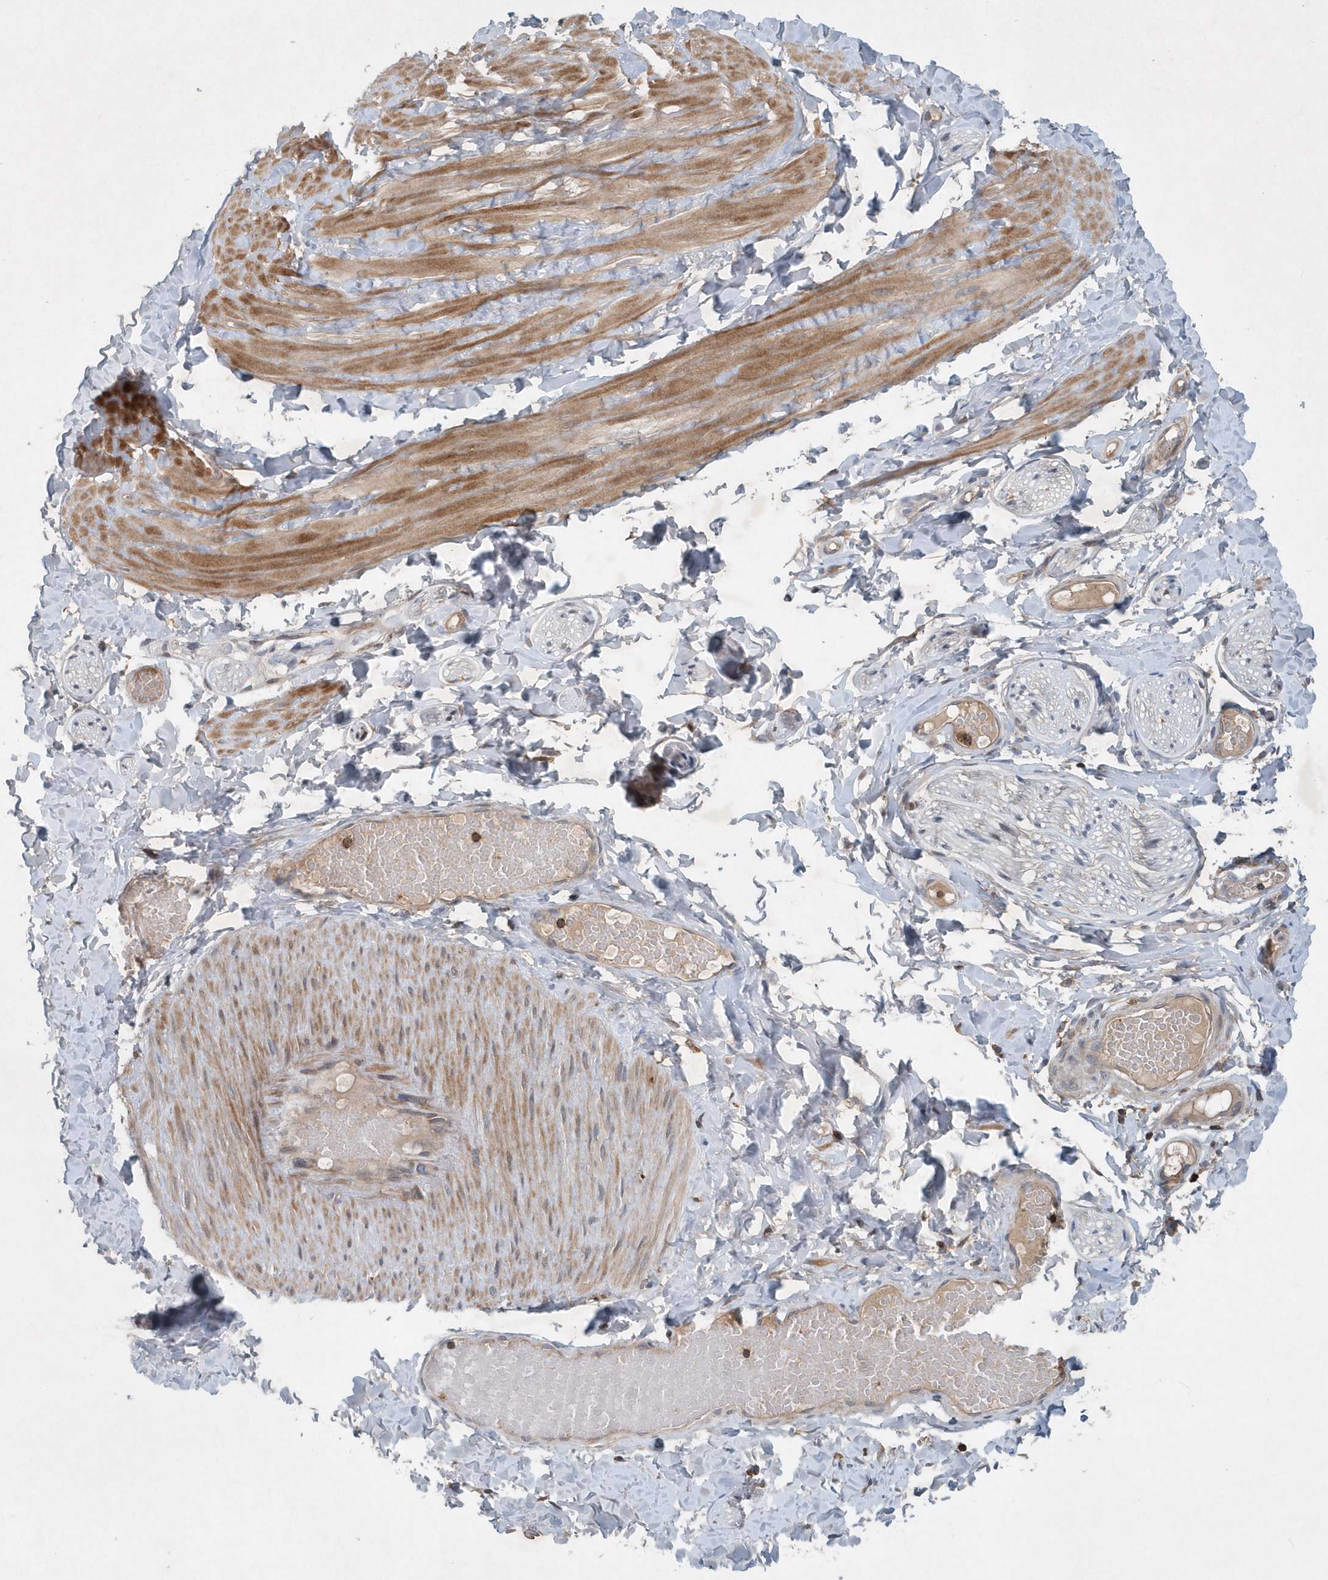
{"staining": {"intensity": "negative", "quantity": "none", "location": "none"}, "tissue": "adipose tissue", "cell_type": "Adipocytes", "image_type": "normal", "snomed": [{"axis": "morphology", "description": "Normal tissue, NOS"}, {"axis": "topography", "description": "Adipose tissue"}, {"axis": "topography", "description": "Vascular tissue"}, {"axis": "topography", "description": "Peripheral nerve tissue"}], "caption": "A histopathology image of human adipose tissue is negative for staining in adipocytes. Brightfield microscopy of IHC stained with DAB (3,3'-diaminobenzidine) (brown) and hematoxylin (blue), captured at high magnification.", "gene": "P2RY10", "patient": {"sex": "male", "age": 25}}